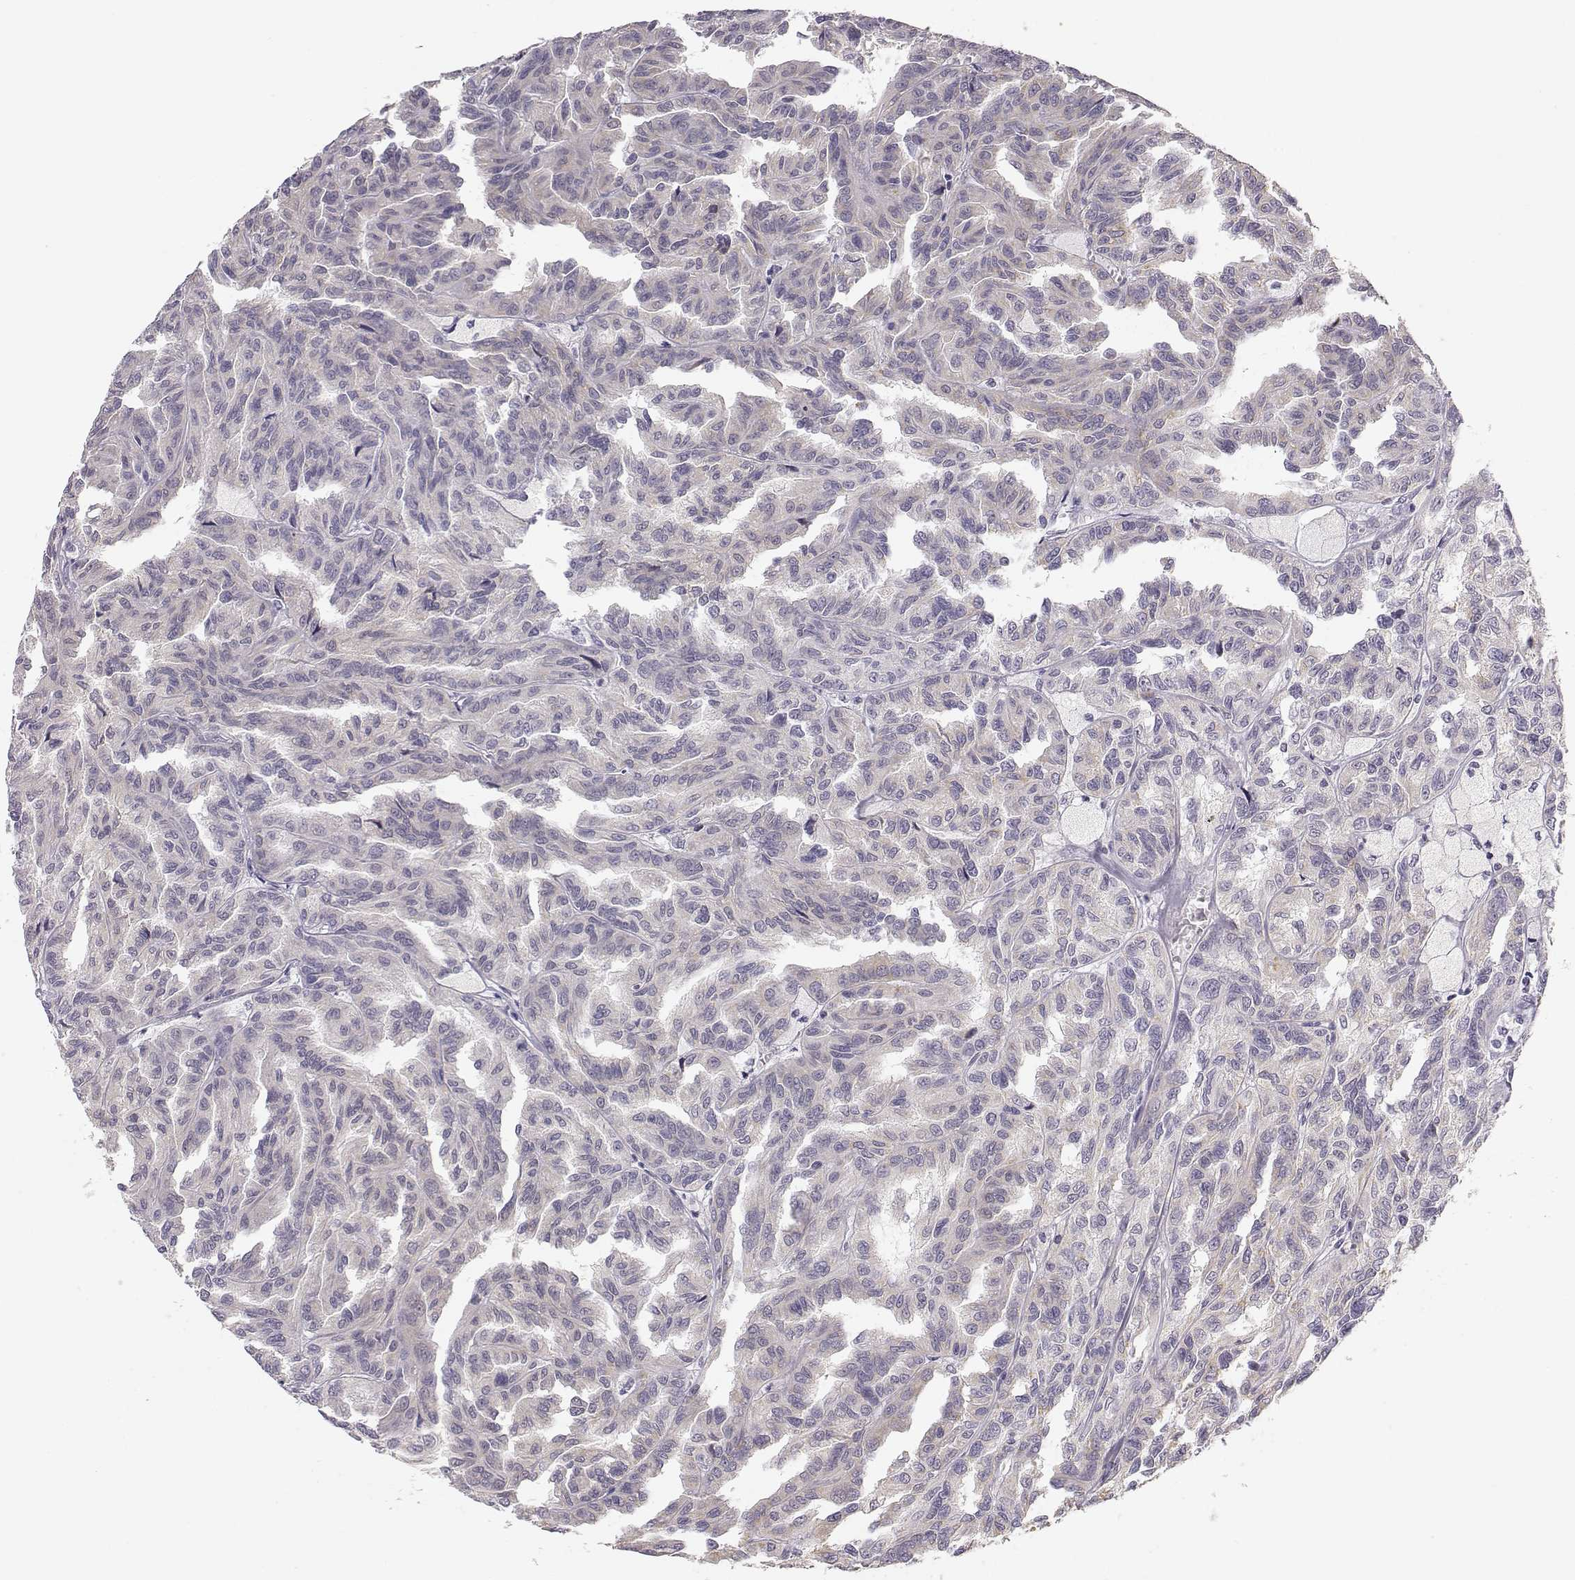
{"staining": {"intensity": "weak", "quantity": "25%-75%", "location": "cytoplasmic/membranous"}, "tissue": "renal cancer", "cell_type": "Tumor cells", "image_type": "cancer", "snomed": [{"axis": "morphology", "description": "Adenocarcinoma, NOS"}, {"axis": "topography", "description": "Kidney"}], "caption": "Renal cancer (adenocarcinoma) stained with a protein marker displays weak staining in tumor cells.", "gene": "ACSL6", "patient": {"sex": "male", "age": 79}}